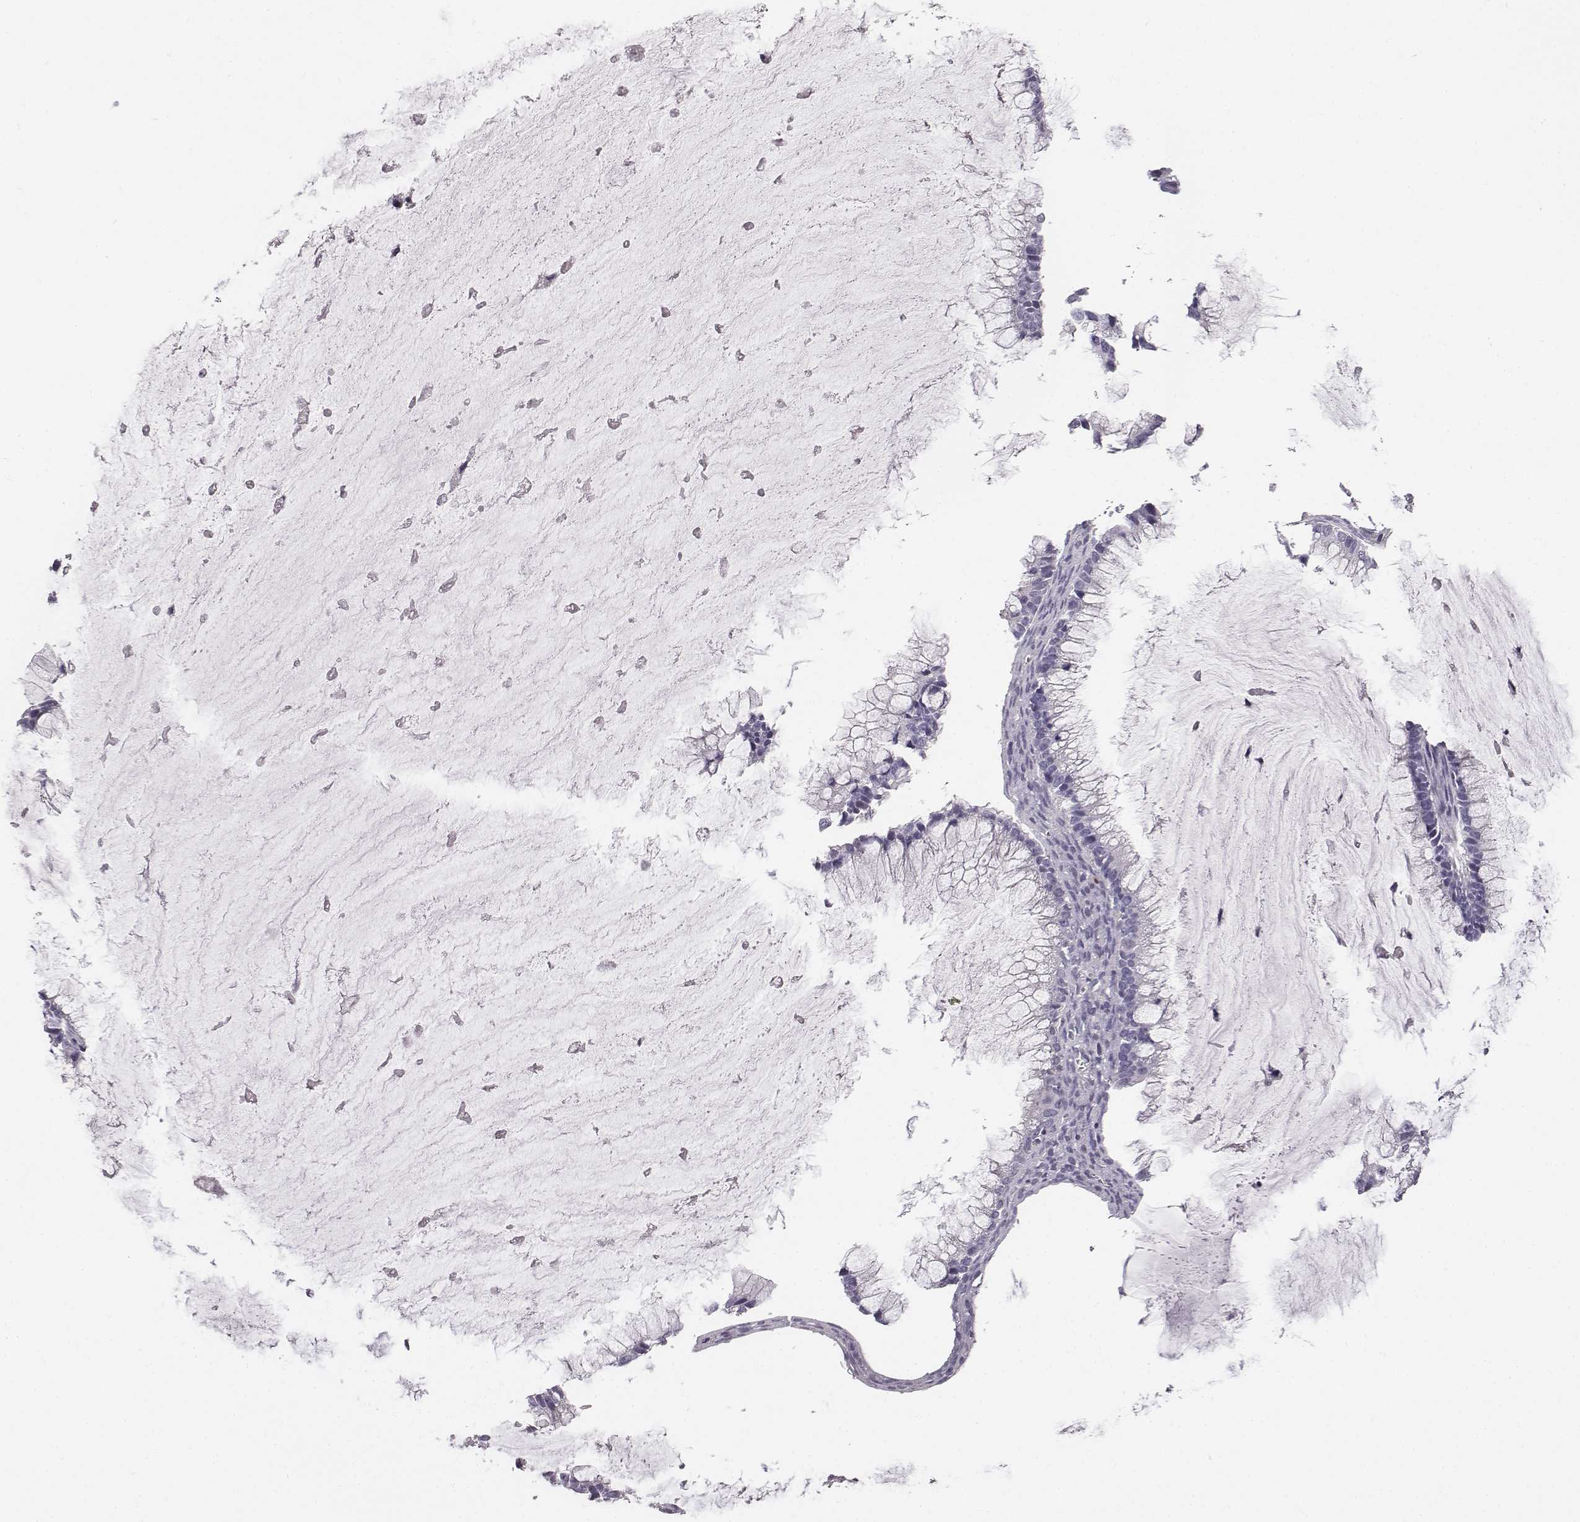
{"staining": {"intensity": "negative", "quantity": "none", "location": "none"}, "tissue": "ovarian cancer", "cell_type": "Tumor cells", "image_type": "cancer", "snomed": [{"axis": "morphology", "description": "Cystadenocarcinoma, mucinous, NOS"}, {"axis": "topography", "description": "Ovary"}], "caption": "High power microscopy micrograph of an IHC histopathology image of ovarian cancer, revealing no significant staining in tumor cells.", "gene": "ADAM7", "patient": {"sex": "female", "age": 38}}